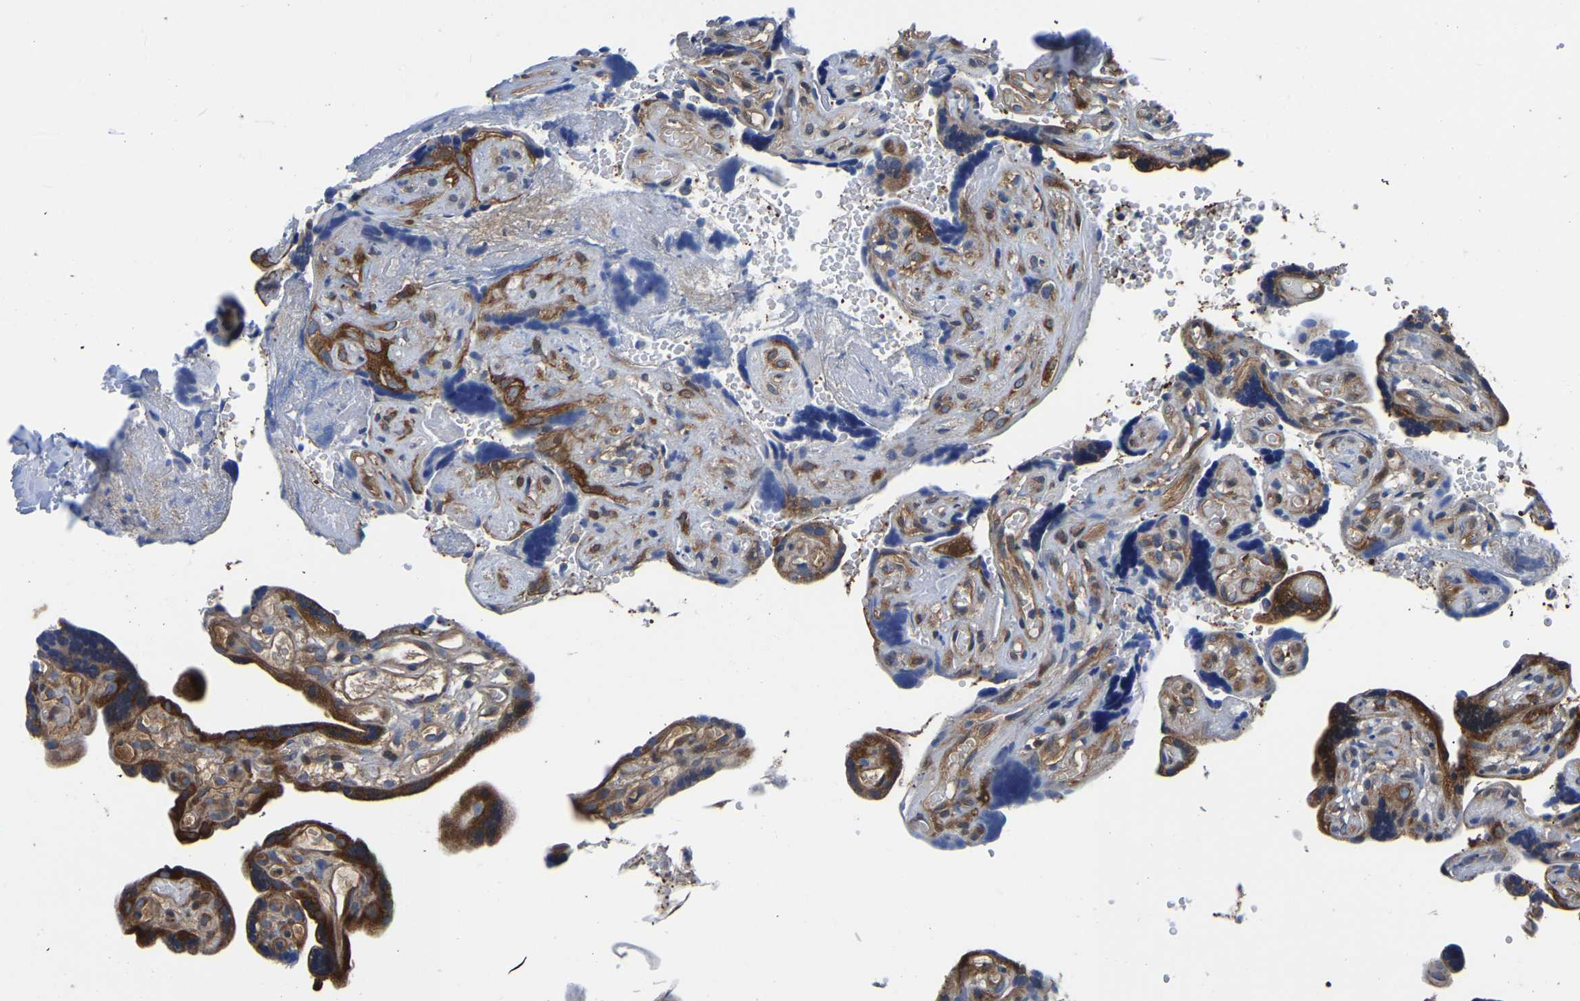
{"staining": {"intensity": "strong", "quantity": "25%-75%", "location": "cytoplasmic/membranous"}, "tissue": "placenta", "cell_type": "Trophoblastic cells", "image_type": "normal", "snomed": [{"axis": "morphology", "description": "Normal tissue, NOS"}, {"axis": "topography", "description": "Placenta"}], "caption": "Human placenta stained with a brown dye demonstrates strong cytoplasmic/membranous positive expression in about 25%-75% of trophoblastic cells.", "gene": "TFG", "patient": {"sex": "female", "age": 30}}